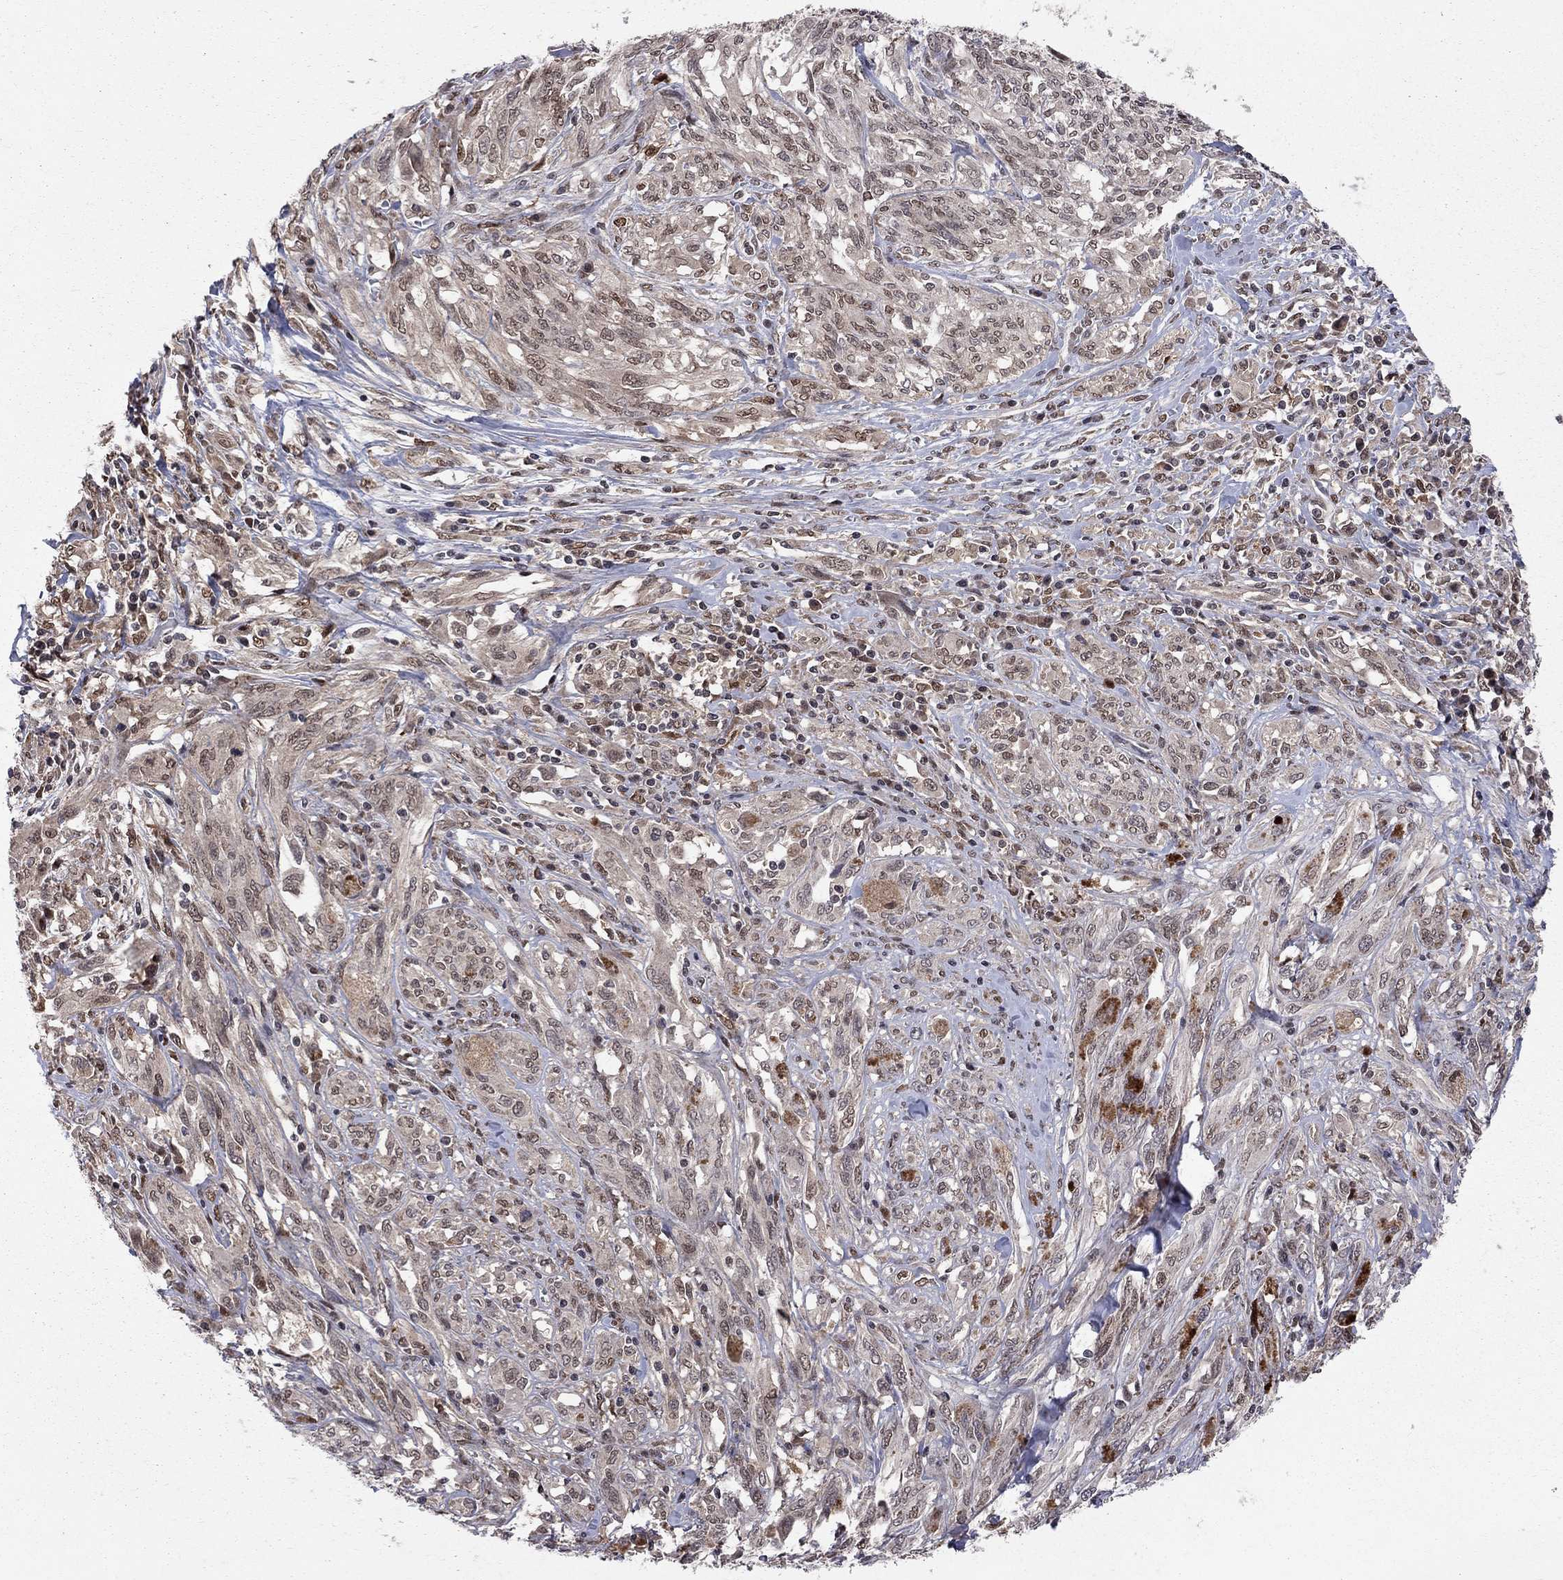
{"staining": {"intensity": "weak", "quantity": "<25%", "location": "nuclear"}, "tissue": "melanoma", "cell_type": "Tumor cells", "image_type": "cancer", "snomed": [{"axis": "morphology", "description": "Malignant melanoma, NOS"}, {"axis": "topography", "description": "Skin"}], "caption": "Immunohistochemistry image of melanoma stained for a protein (brown), which displays no positivity in tumor cells.", "gene": "SAP30L", "patient": {"sex": "female", "age": 91}}